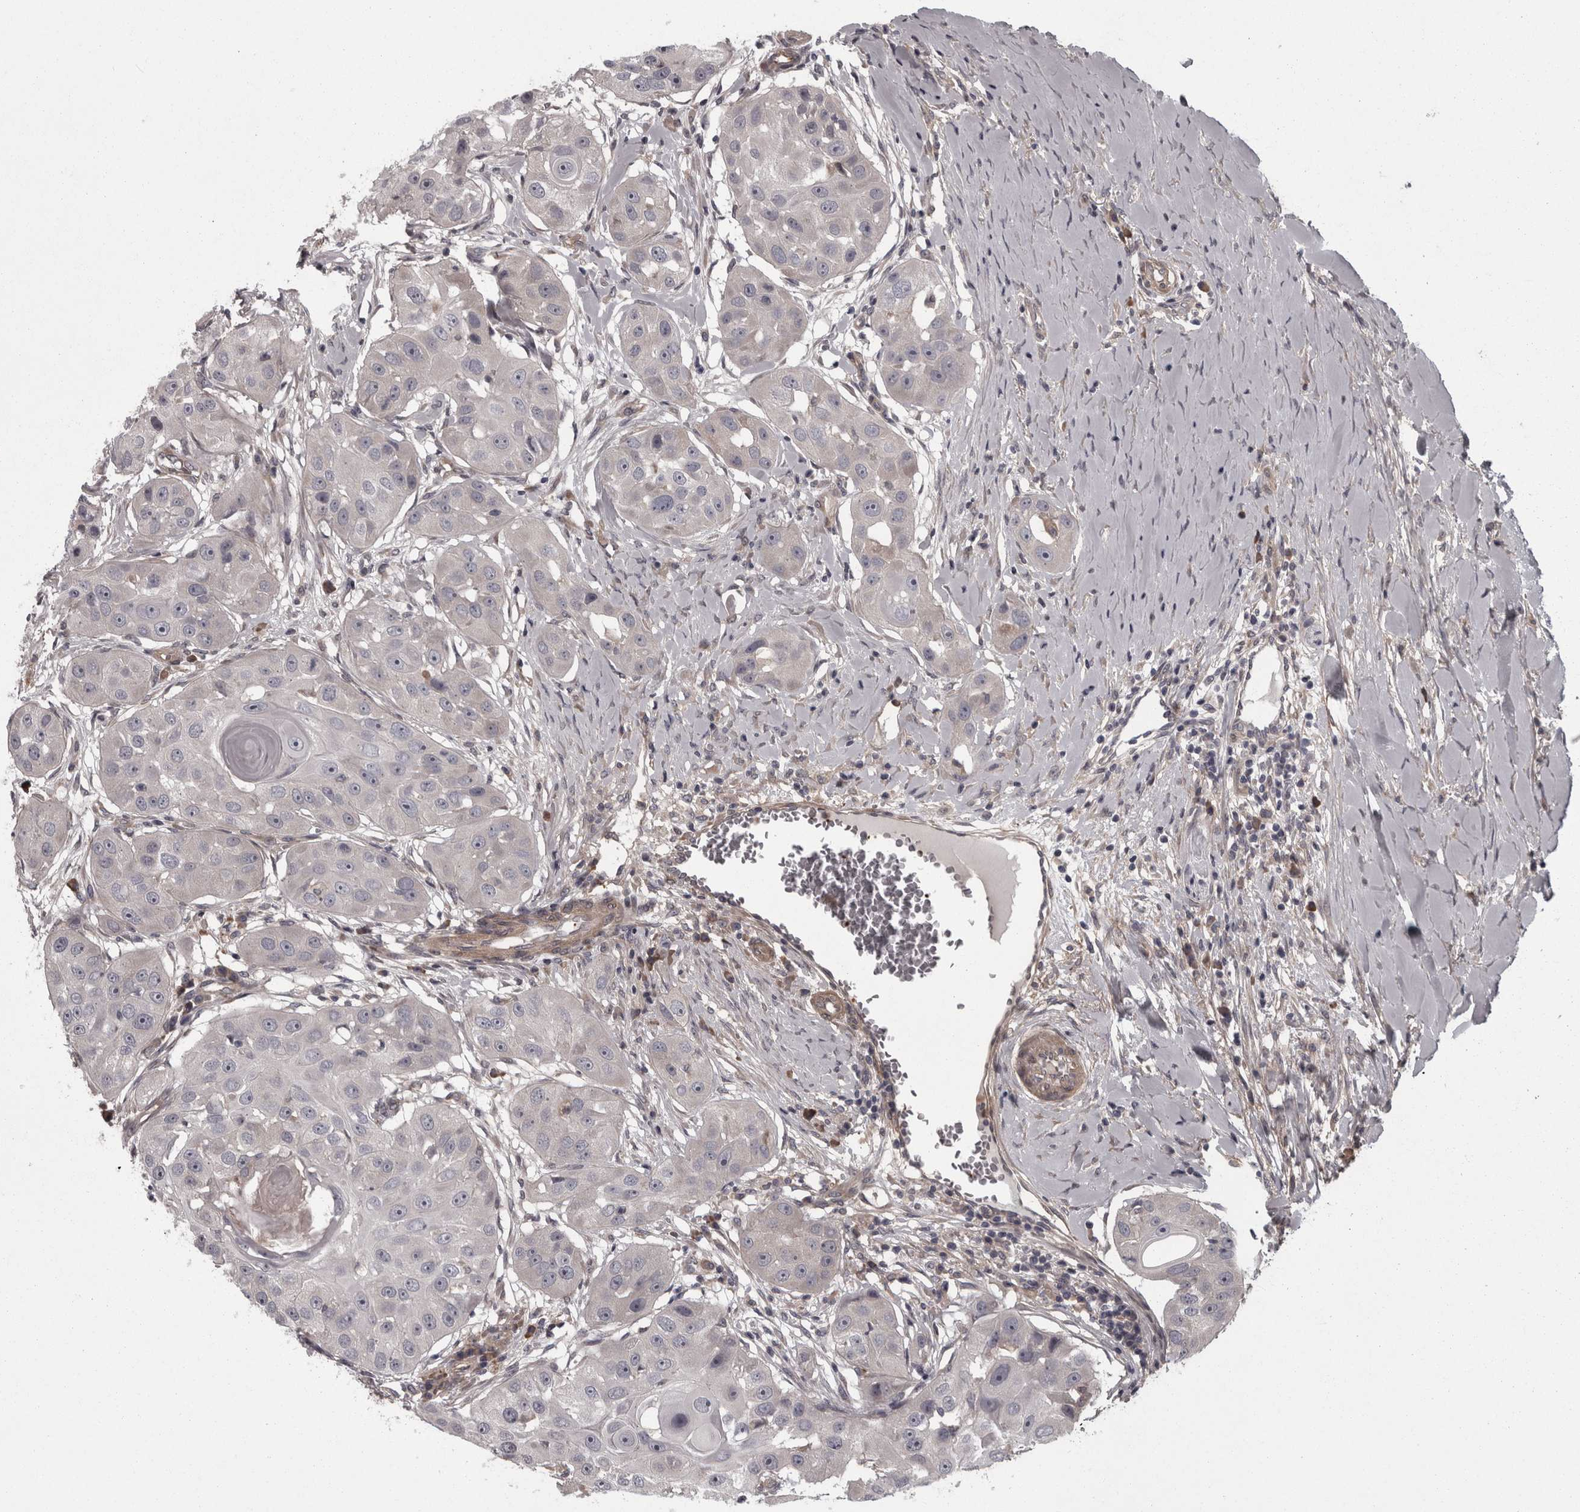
{"staining": {"intensity": "negative", "quantity": "none", "location": "none"}, "tissue": "head and neck cancer", "cell_type": "Tumor cells", "image_type": "cancer", "snomed": [{"axis": "morphology", "description": "Normal tissue, NOS"}, {"axis": "morphology", "description": "Squamous cell carcinoma, NOS"}, {"axis": "topography", "description": "Skeletal muscle"}, {"axis": "topography", "description": "Head-Neck"}], "caption": "This is a histopathology image of IHC staining of head and neck cancer (squamous cell carcinoma), which shows no expression in tumor cells.", "gene": "RSU1", "patient": {"sex": "male", "age": 51}}